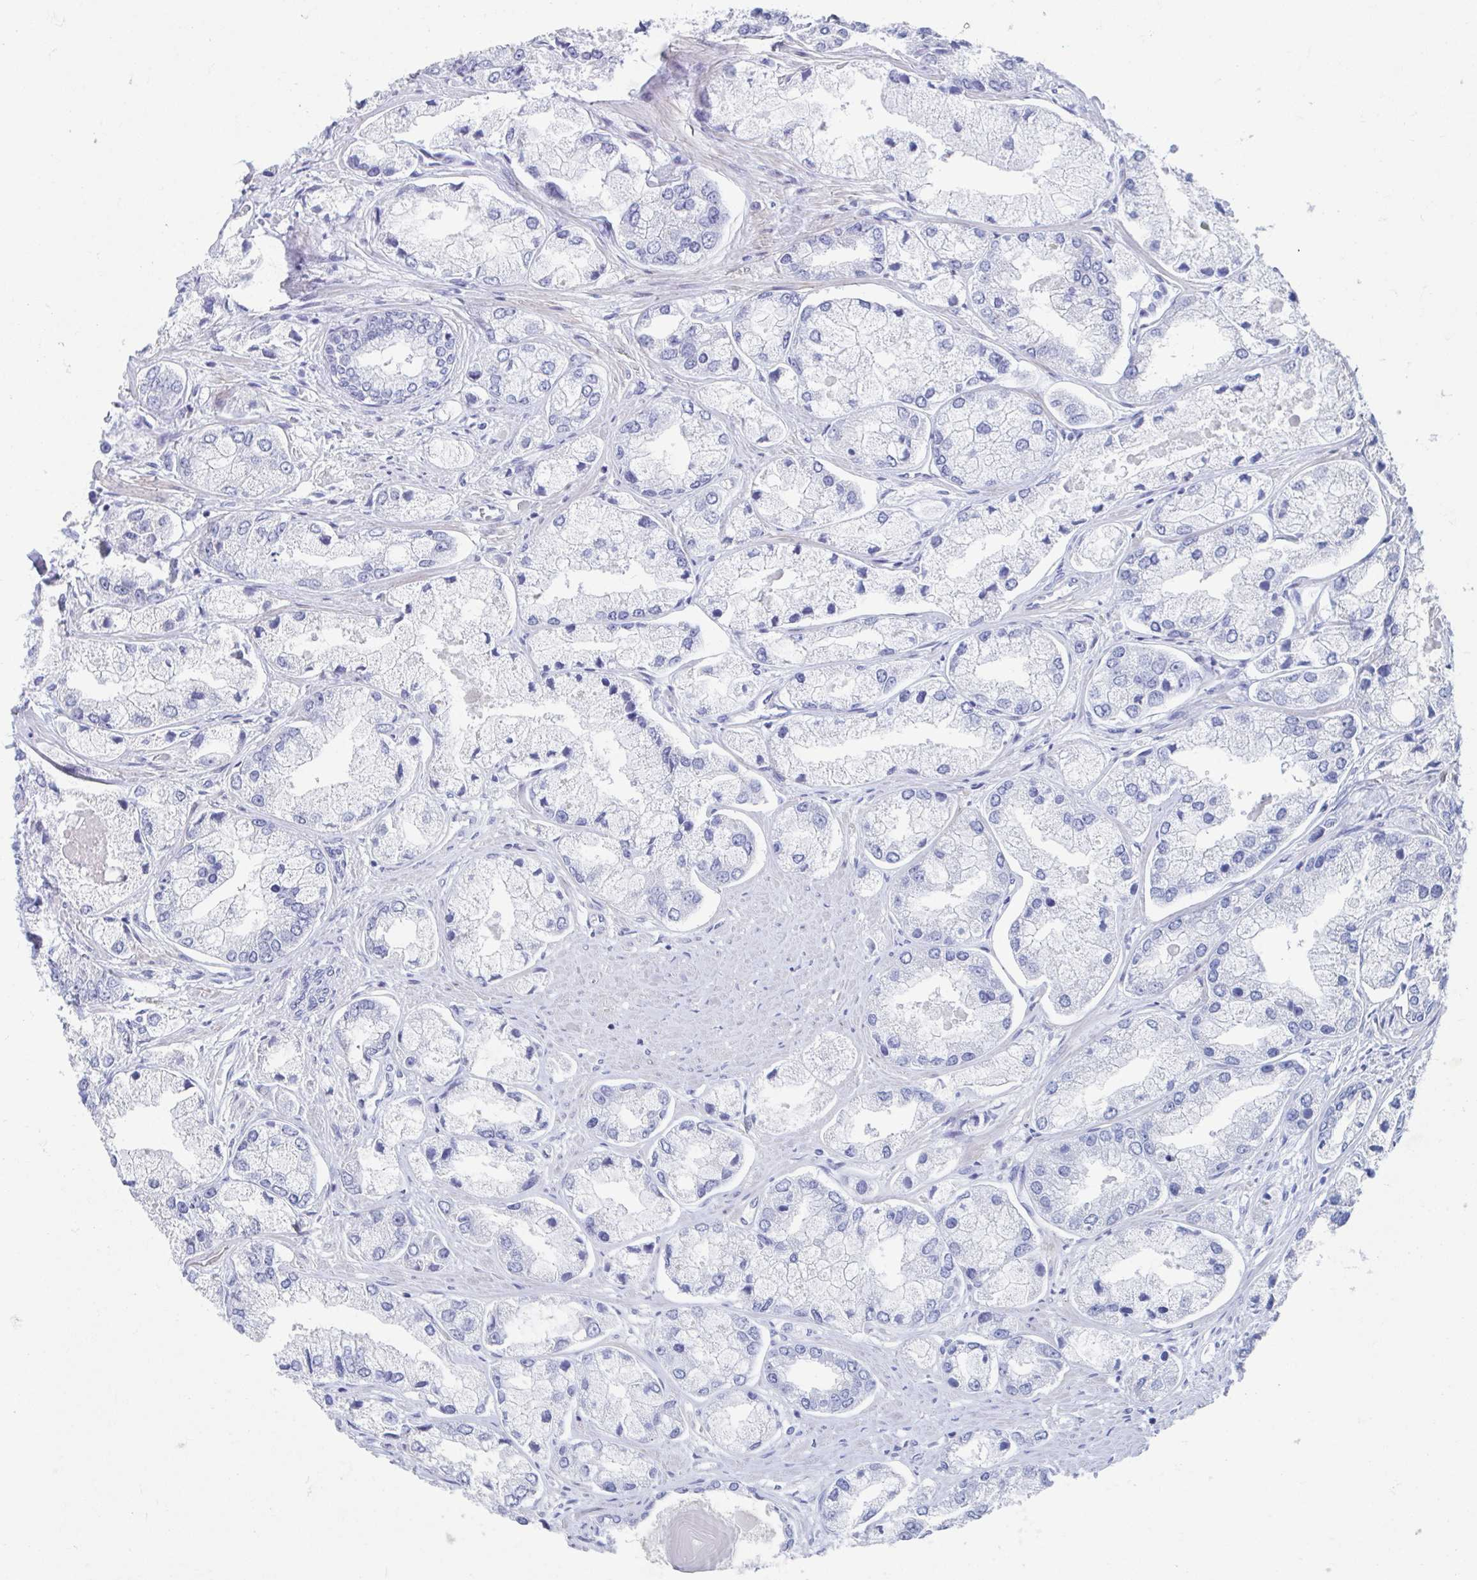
{"staining": {"intensity": "negative", "quantity": "none", "location": "none"}, "tissue": "prostate cancer", "cell_type": "Tumor cells", "image_type": "cancer", "snomed": [{"axis": "morphology", "description": "Adenocarcinoma, Low grade"}, {"axis": "topography", "description": "Prostate"}], "caption": "Immunohistochemistry histopathology image of human adenocarcinoma (low-grade) (prostate) stained for a protein (brown), which exhibits no staining in tumor cells.", "gene": "SHCBP1L", "patient": {"sex": "male", "age": 69}}